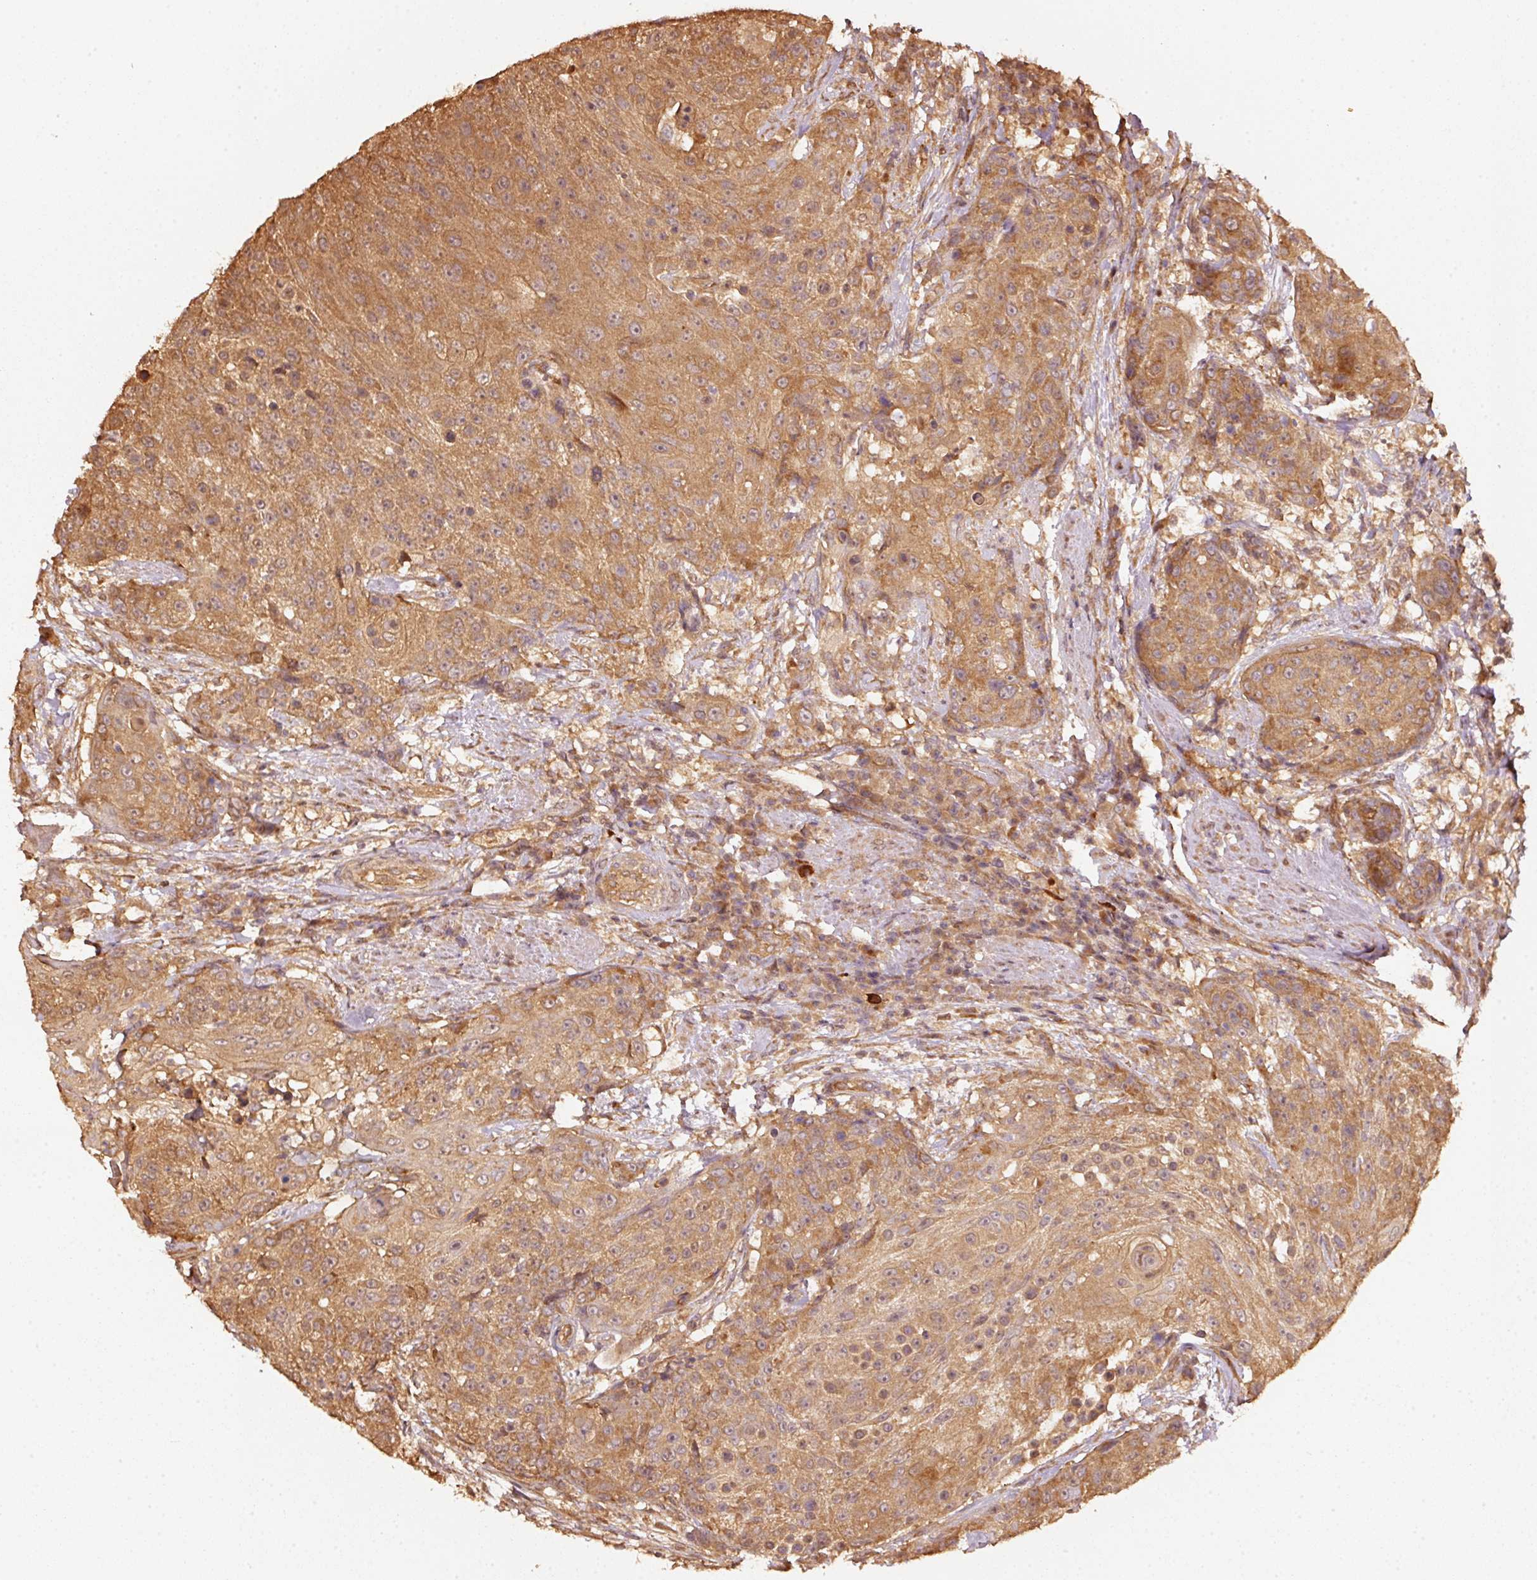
{"staining": {"intensity": "moderate", "quantity": ">75%", "location": "cytoplasmic/membranous"}, "tissue": "urothelial cancer", "cell_type": "Tumor cells", "image_type": "cancer", "snomed": [{"axis": "morphology", "description": "Urothelial carcinoma, High grade"}, {"axis": "topography", "description": "Urinary bladder"}], "caption": "Human high-grade urothelial carcinoma stained with a brown dye demonstrates moderate cytoplasmic/membranous positive staining in about >75% of tumor cells.", "gene": "STAU1", "patient": {"sex": "female", "age": 63}}